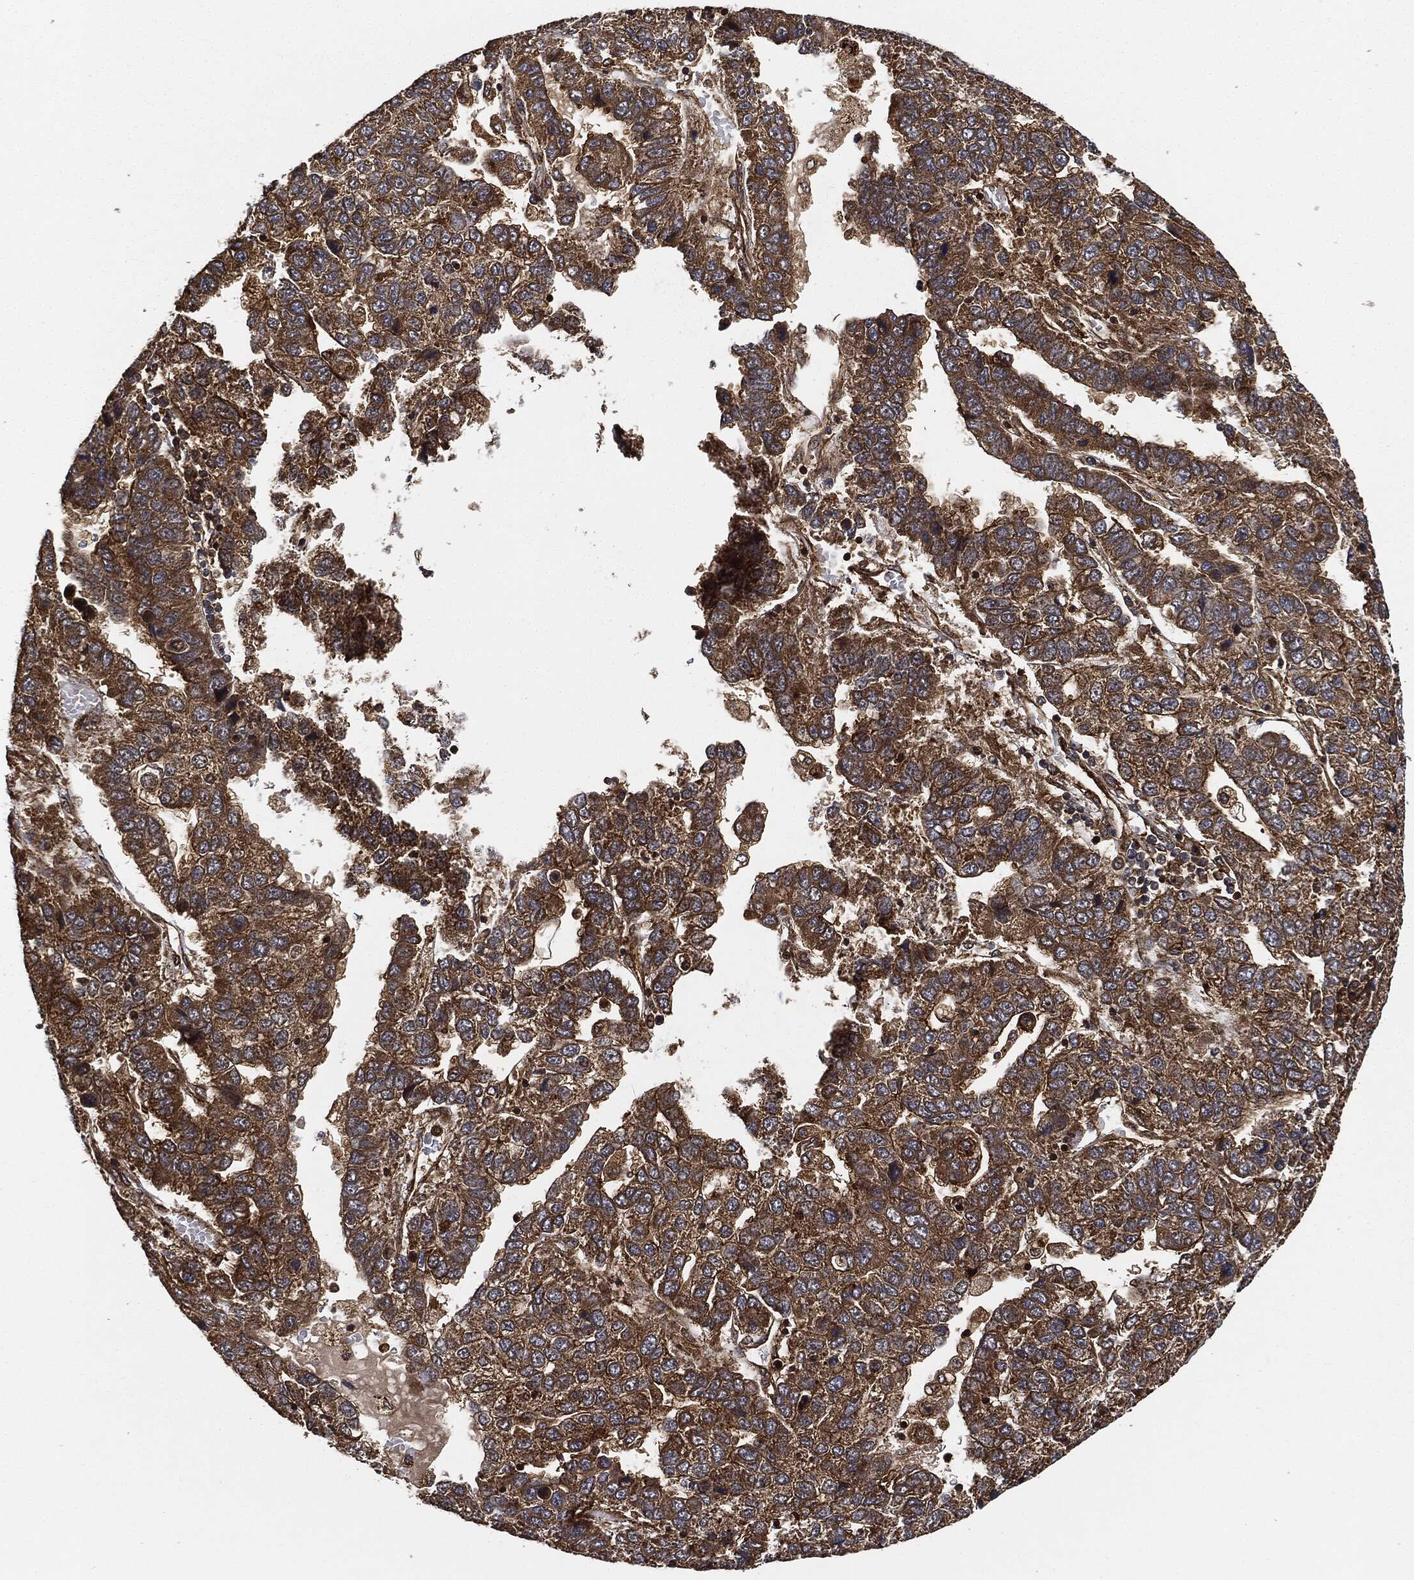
{"staining": {"intensity": "strong", "quantity": ">75%", "location": "cytoplasmic/membranous"}, "tissue": "pancreatic cancer", "cell_type": "Tumor cells", "image_type": "cancer", "snomed": [{"axis": "morphology", "description": "Adenocarcinoma, NOS"}, {"axis": "topography", "description": "Pancreas"}], "caption": "Brown immunohistochemical staining in pancreatic cancer (adenocarcinoma) displays strong cytoplasmic/membranous staining in approximately >75% of tumor cells.", "gene": "CEP290", "patient": {"sex": "female", "age": 61}}